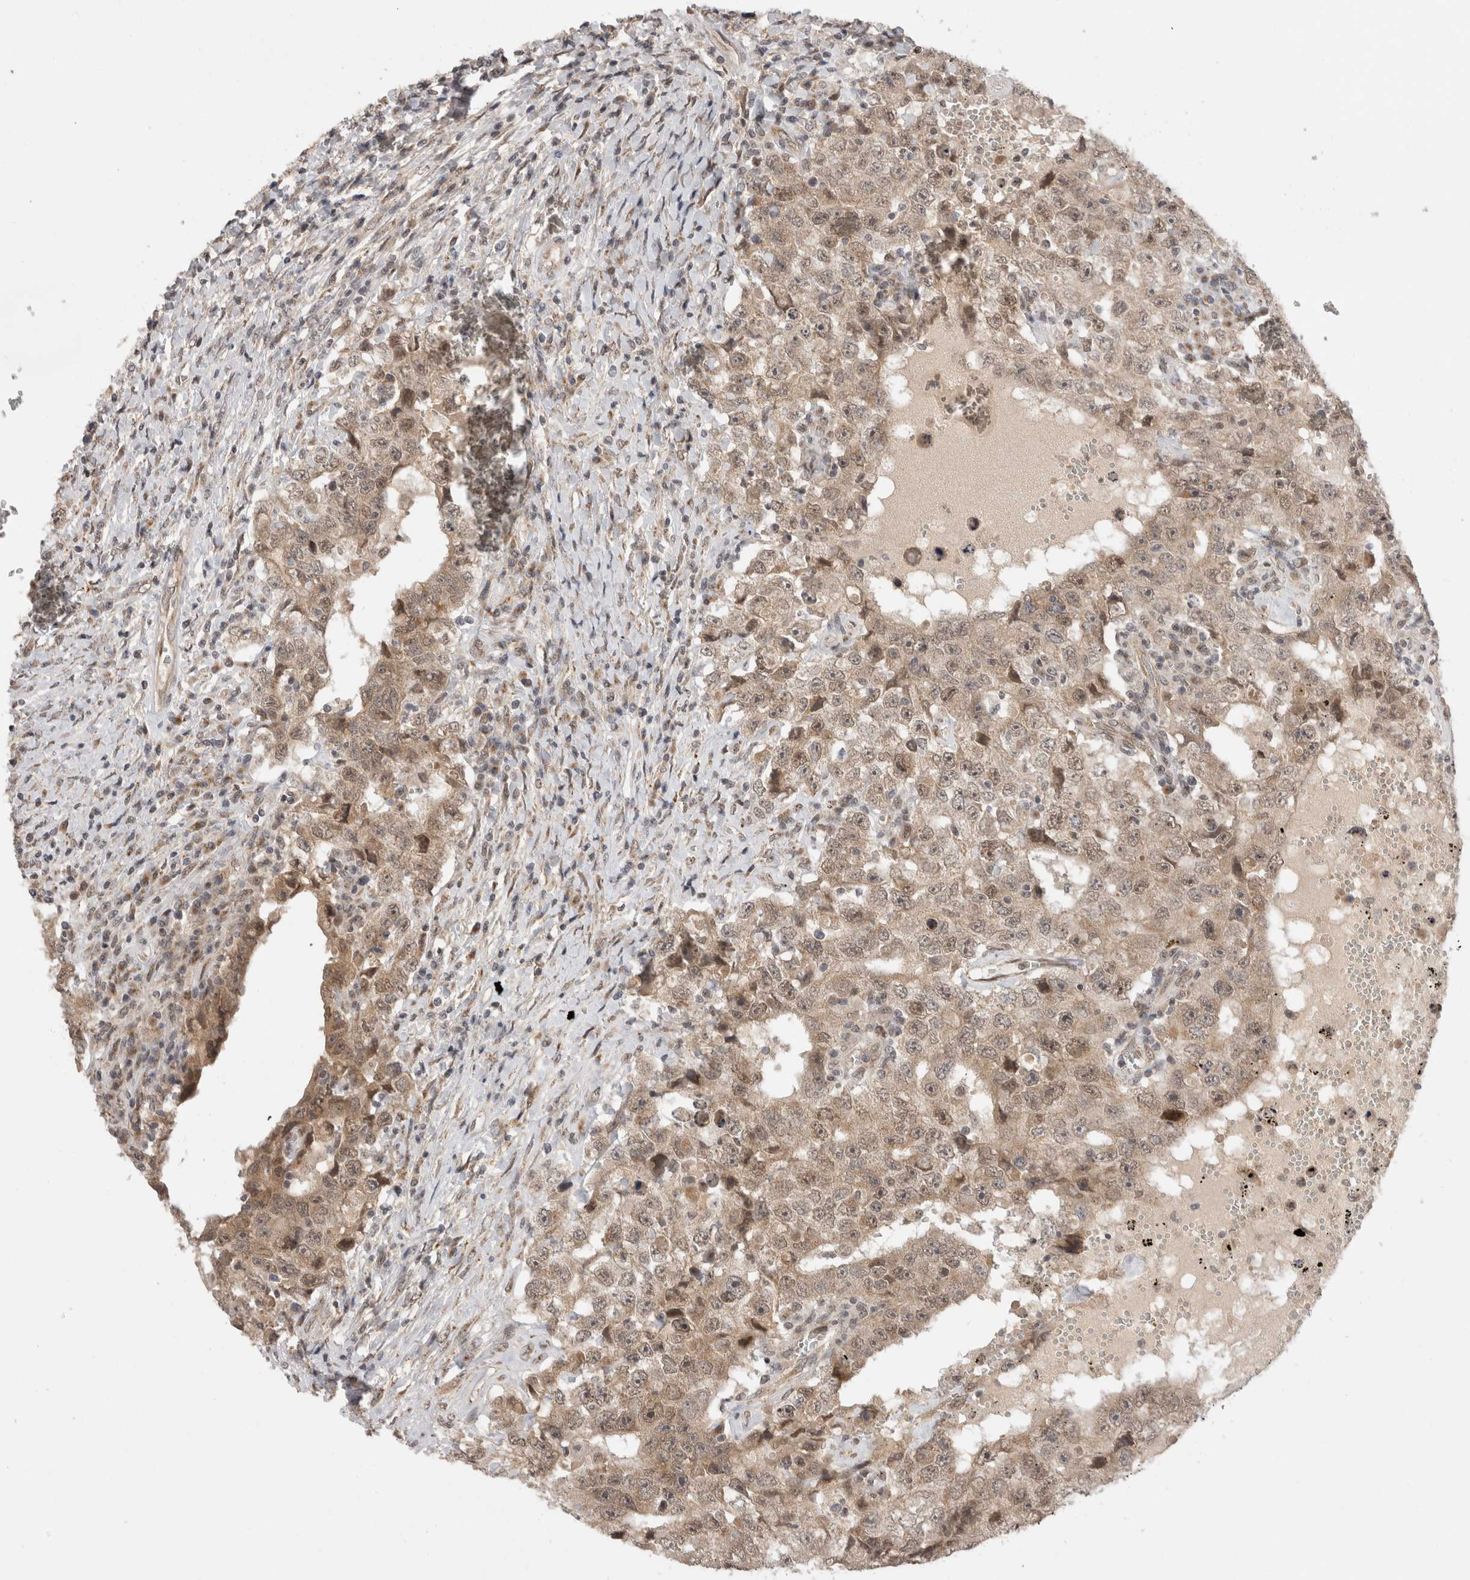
{"staining": {"intensity": "moderate", "quantity": ">75%", "location": "cytoplasmic/membranous,nuclear"}, "tissue": "testis cancer", "cell_type": "Tumor cells", "image_type": "cancer", "snomed": [{"axis": "morphology", "description": "Carcinoma, Embryonal, NOS"}, {"axis": "topography", "description": "Testis"}], "caption": "The histopathology image exhibits immunohistochemical staining of testis cancer. There is moderate cytoplasmic/membranous and nuclear staining is present in about >75% of tumor cells.", "gene": "TMEM65", "patient": {"sex": "male", "age": 26}}